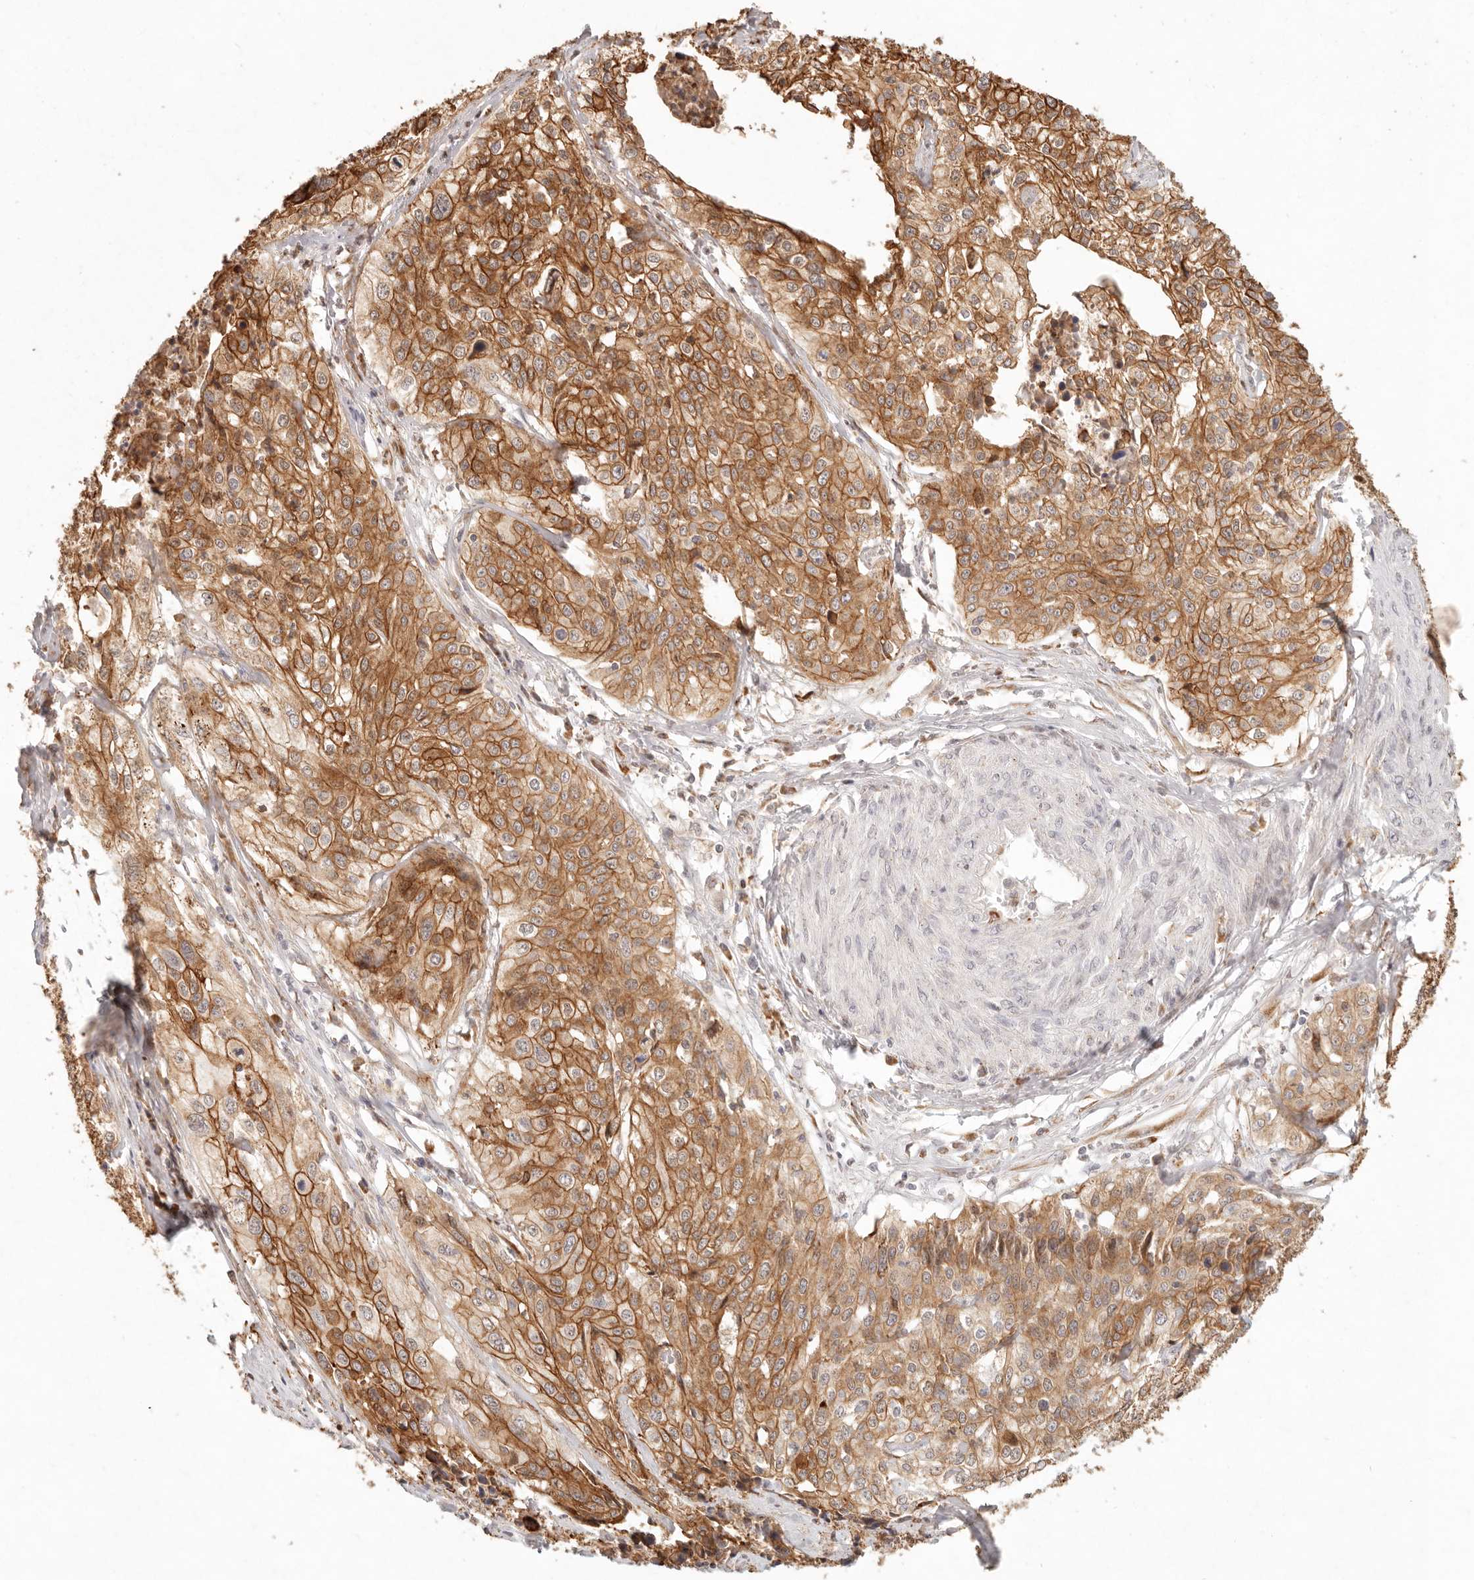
{"staining": {"intensity": "strong", "quantity": ">75%", "location": "cytoplasmic/membranous"}, "tissue": "cervical cancer", "cell_type": "Tumor cells", "image_type": "cancer", "snomed": [{"axis": "morphology", "description": "Squamous cell carcinoma, NOS"}, {"axis": "topography", "description": "Cervix"}], "caption": "Human cervical cancer stained with a protein marker shows strong staining in tumor cells.", "gene": "C1orf127", "patient": {"sex": "female", "age": 31}}